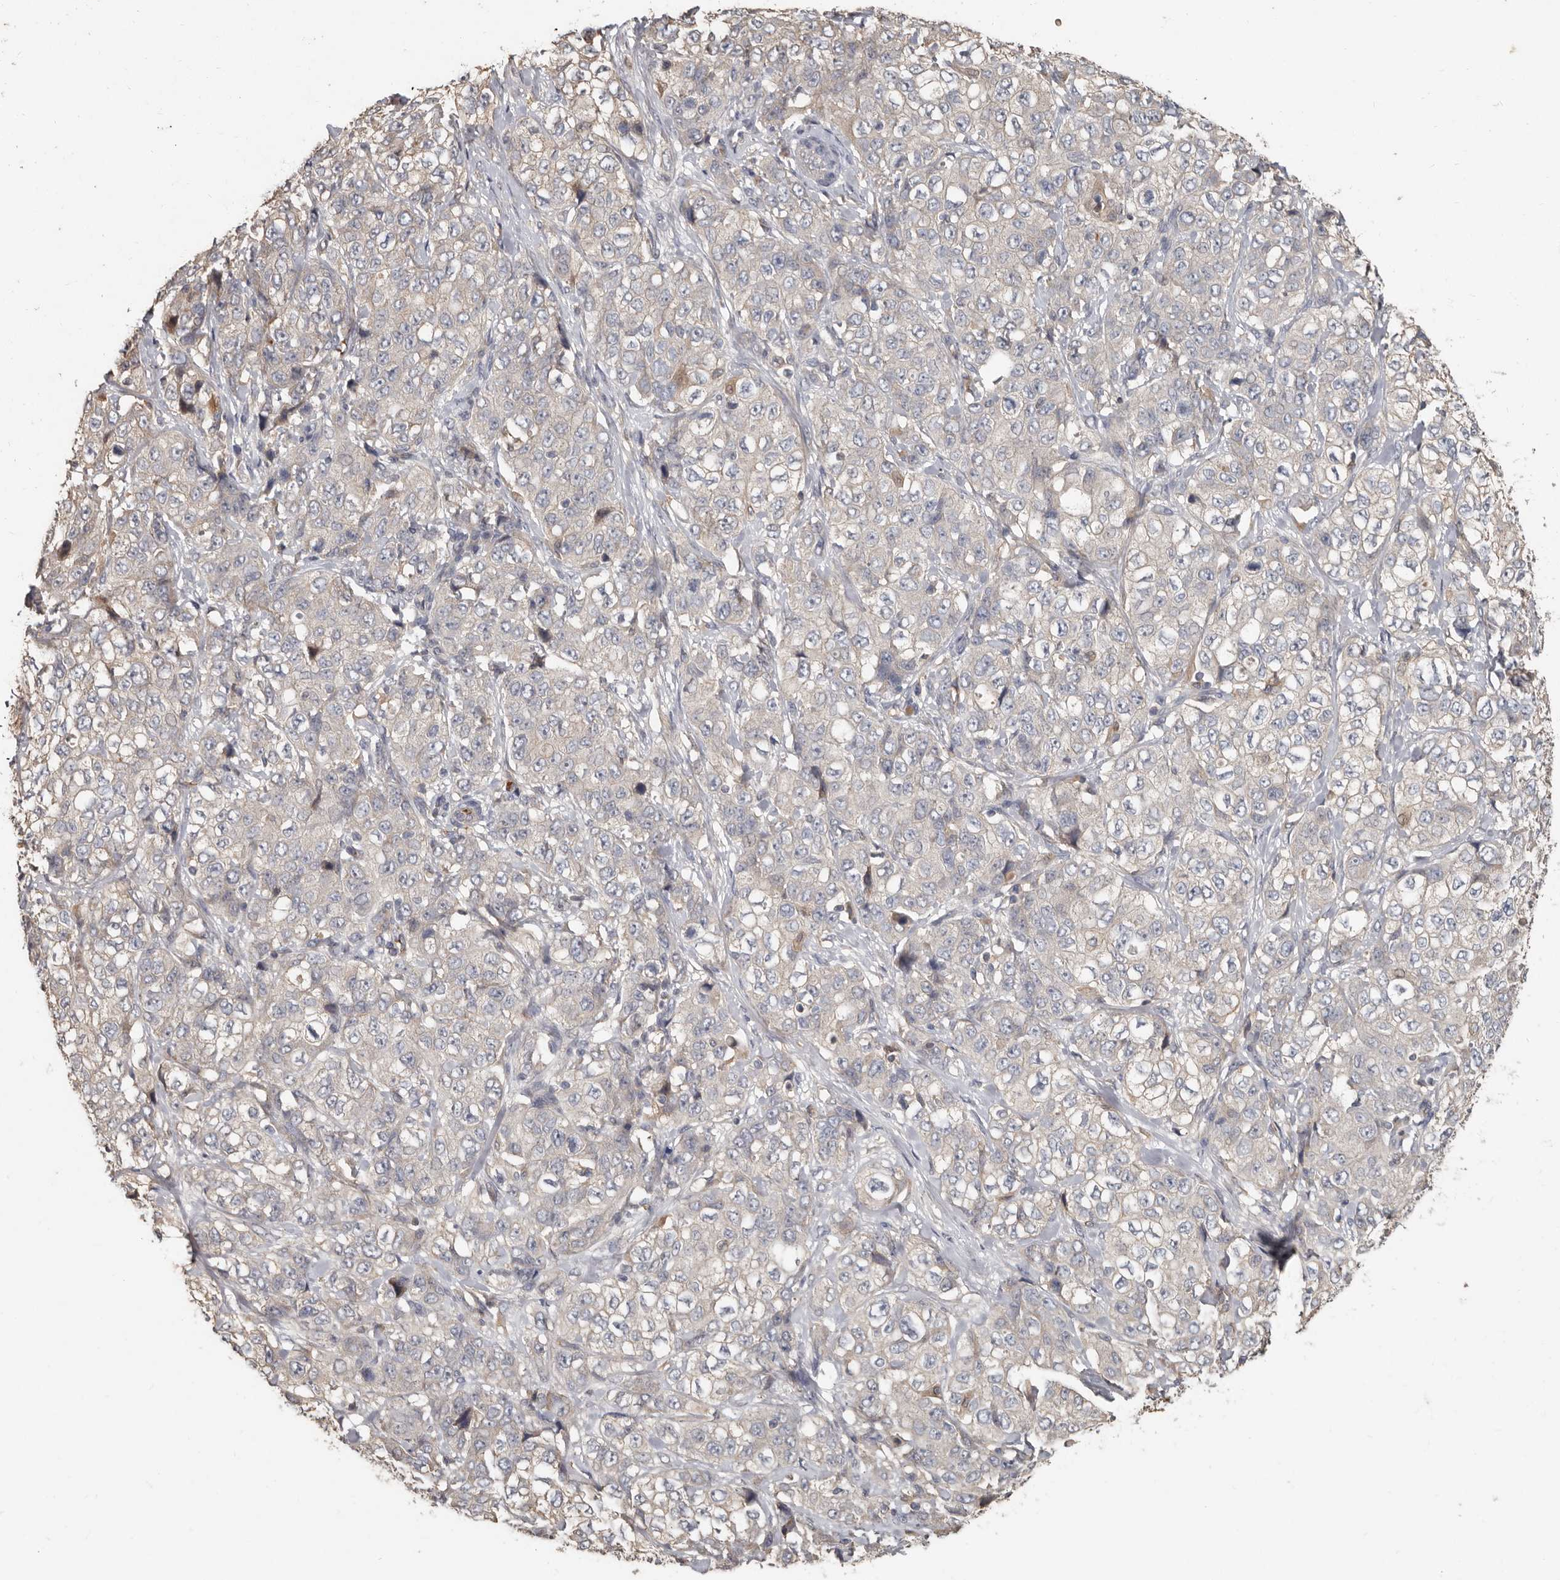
{"staining": {"intensity": "negative", "quantity": "none", "location": "none"}, "tissue": "stomach cancer", "cell_type": "Tumor cells", "image_type": "cancer", "snomed": [{"axis": "morphology", "description": "Adenocarcinoma, NOS"}, {"axis": "topography", "description": "Stomach"}], "caption": "IHC of human stomach cancer exhibits no positivity in tumor cells.", "gene": "KIF26B", "patient": {"sex": "male", "age": 48}}